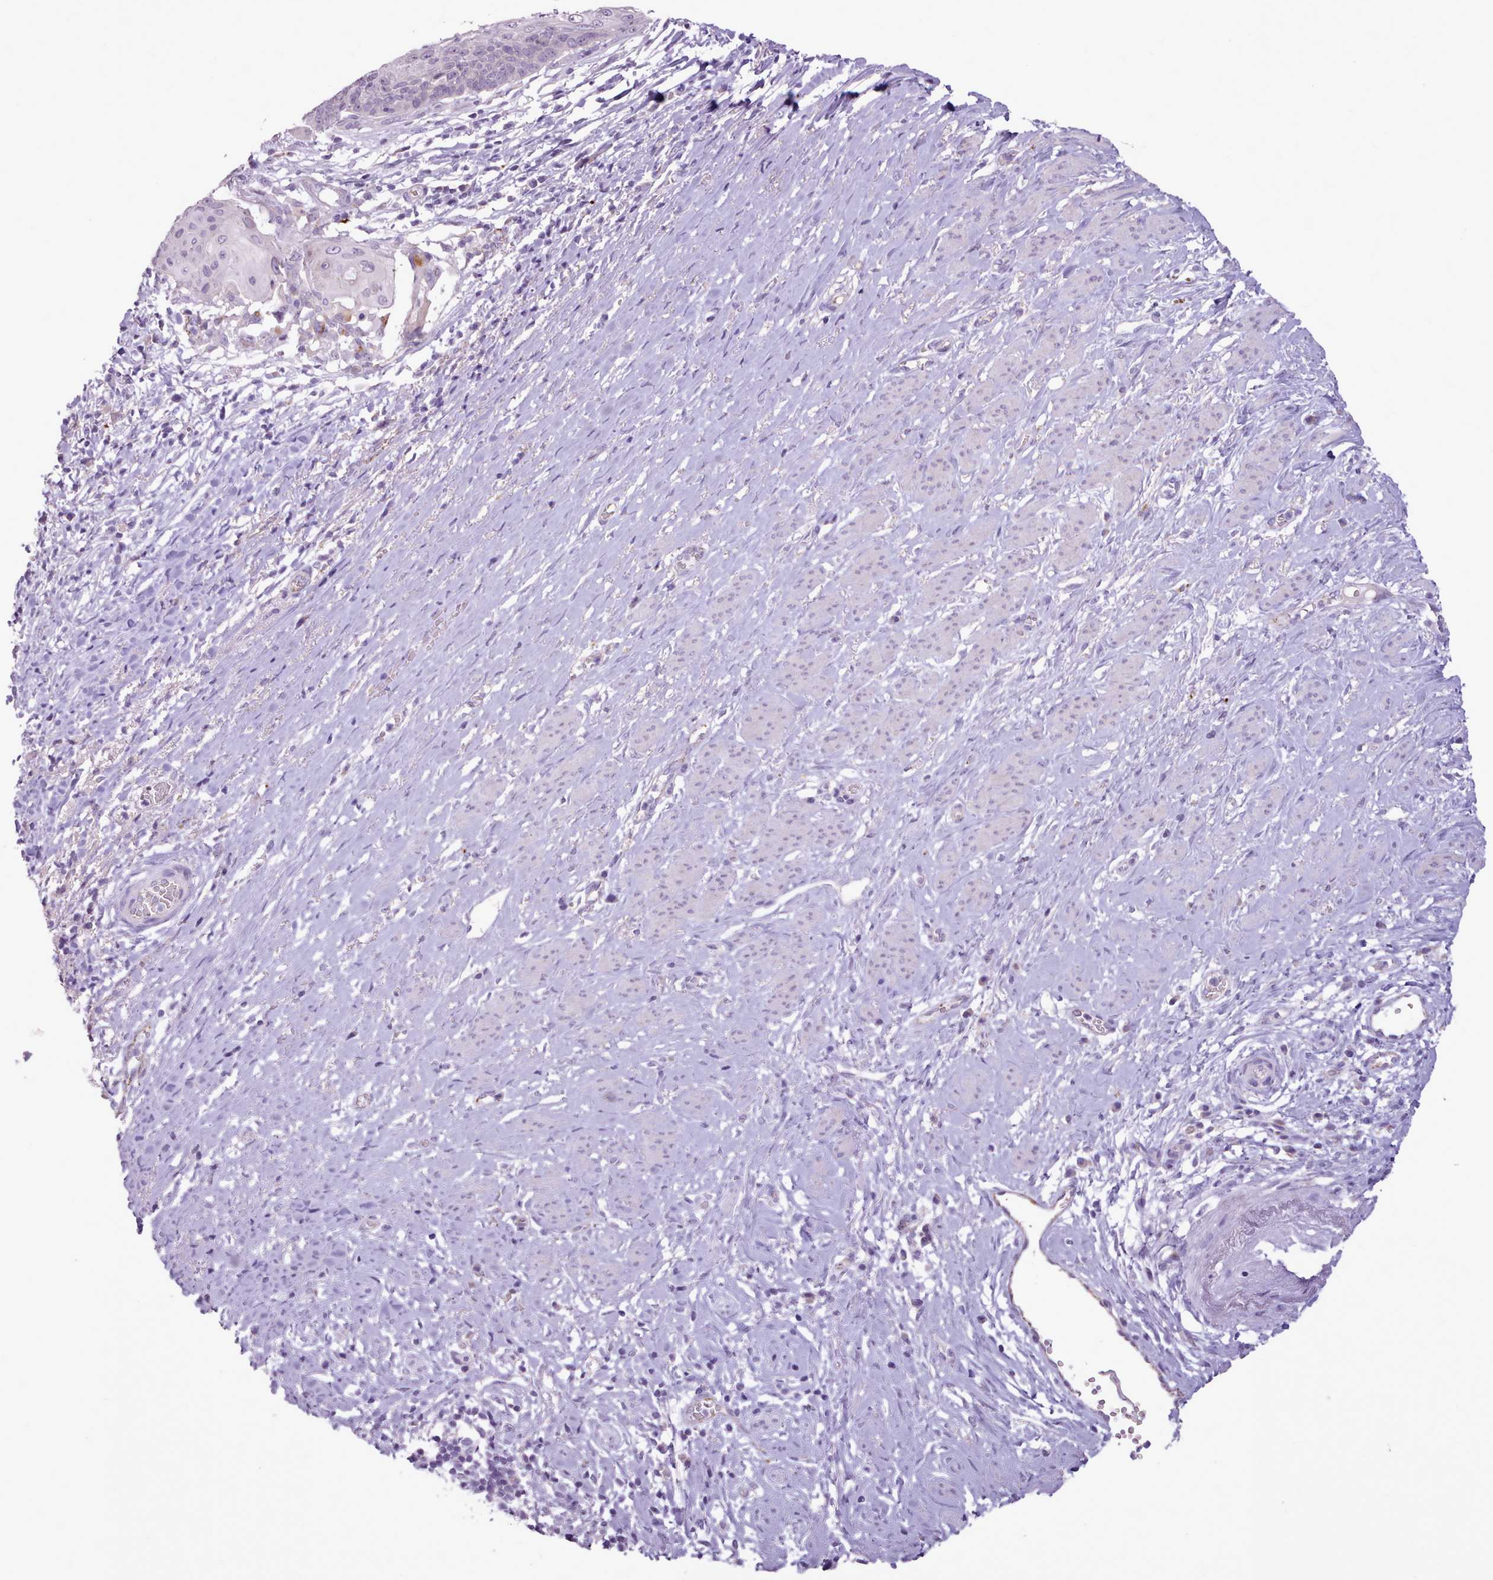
{"staining": {"intensity": "negative", "quantity": "none", "location": "none"}, "tissue": "cervical cancer", "cell_type": "Tumor cells", "image_type": "cancer", "snomed": [{"axis": "morphology", "description": "Squamous cell carcinoma, NOS"}, {"axis": "topography", "description": "Cervix"}], "caption": "Tumor cells are negative for protein expression in human cervical cancer.", "gene": "ATRAID", "patient": {"sex": "female", "age": 39}}